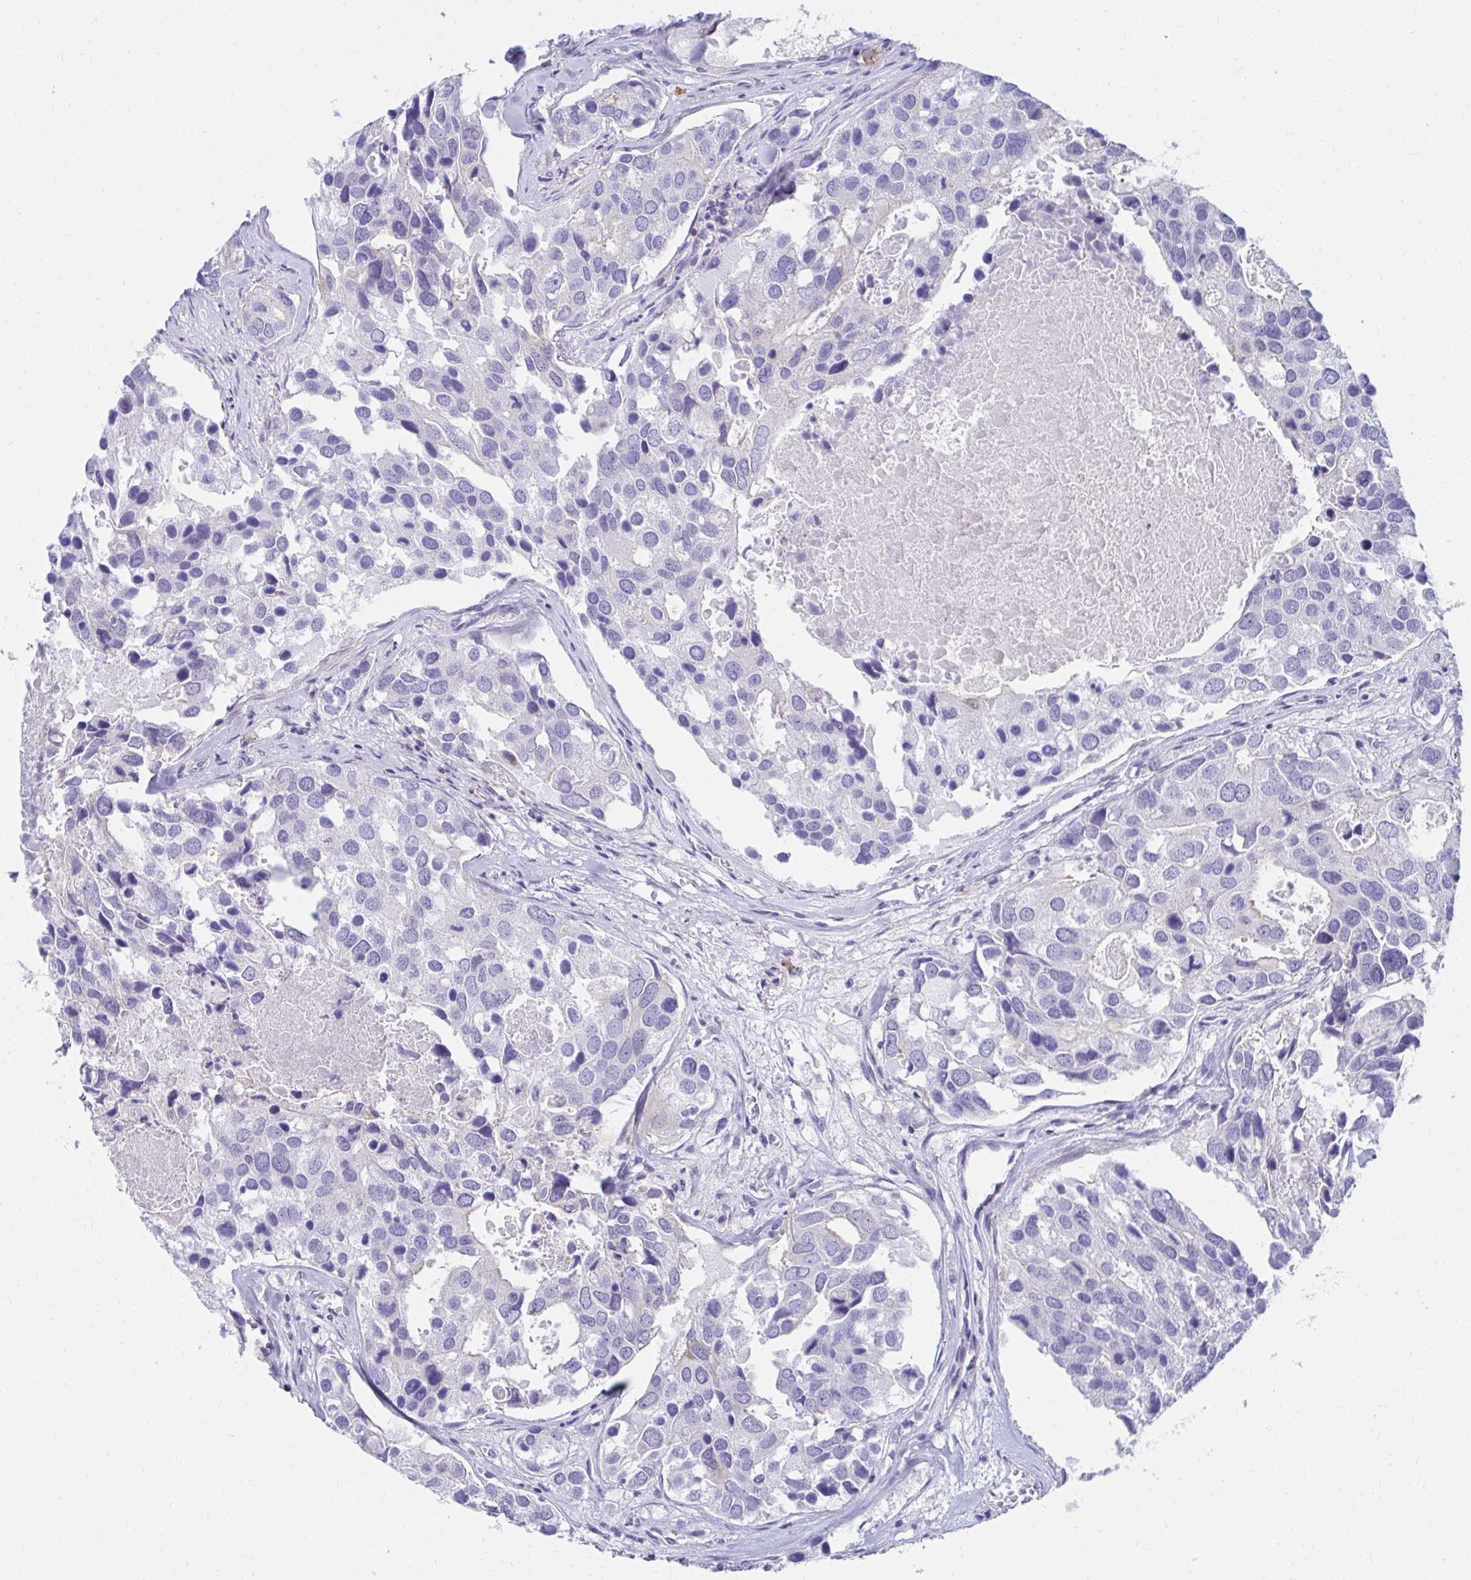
{"staining": {"intensity": "negative", "quantity": "none", "location": "none"}, "tissue": "breast cancer", "cell_type": "Tumor cells", "image_type": "cancer", "snomed": [{"axis": "morphology", "description": "Duct carcinoma"}, {"axis": "topography", "description": "Breast"}], "caption": "Infiltrating ductal carcinoma (breast) was stained to show a protein in brown. There is no significant positivity in tumor cells.", "gene": "C19orf81", "patient": {"sex": "female", "age": 83}}